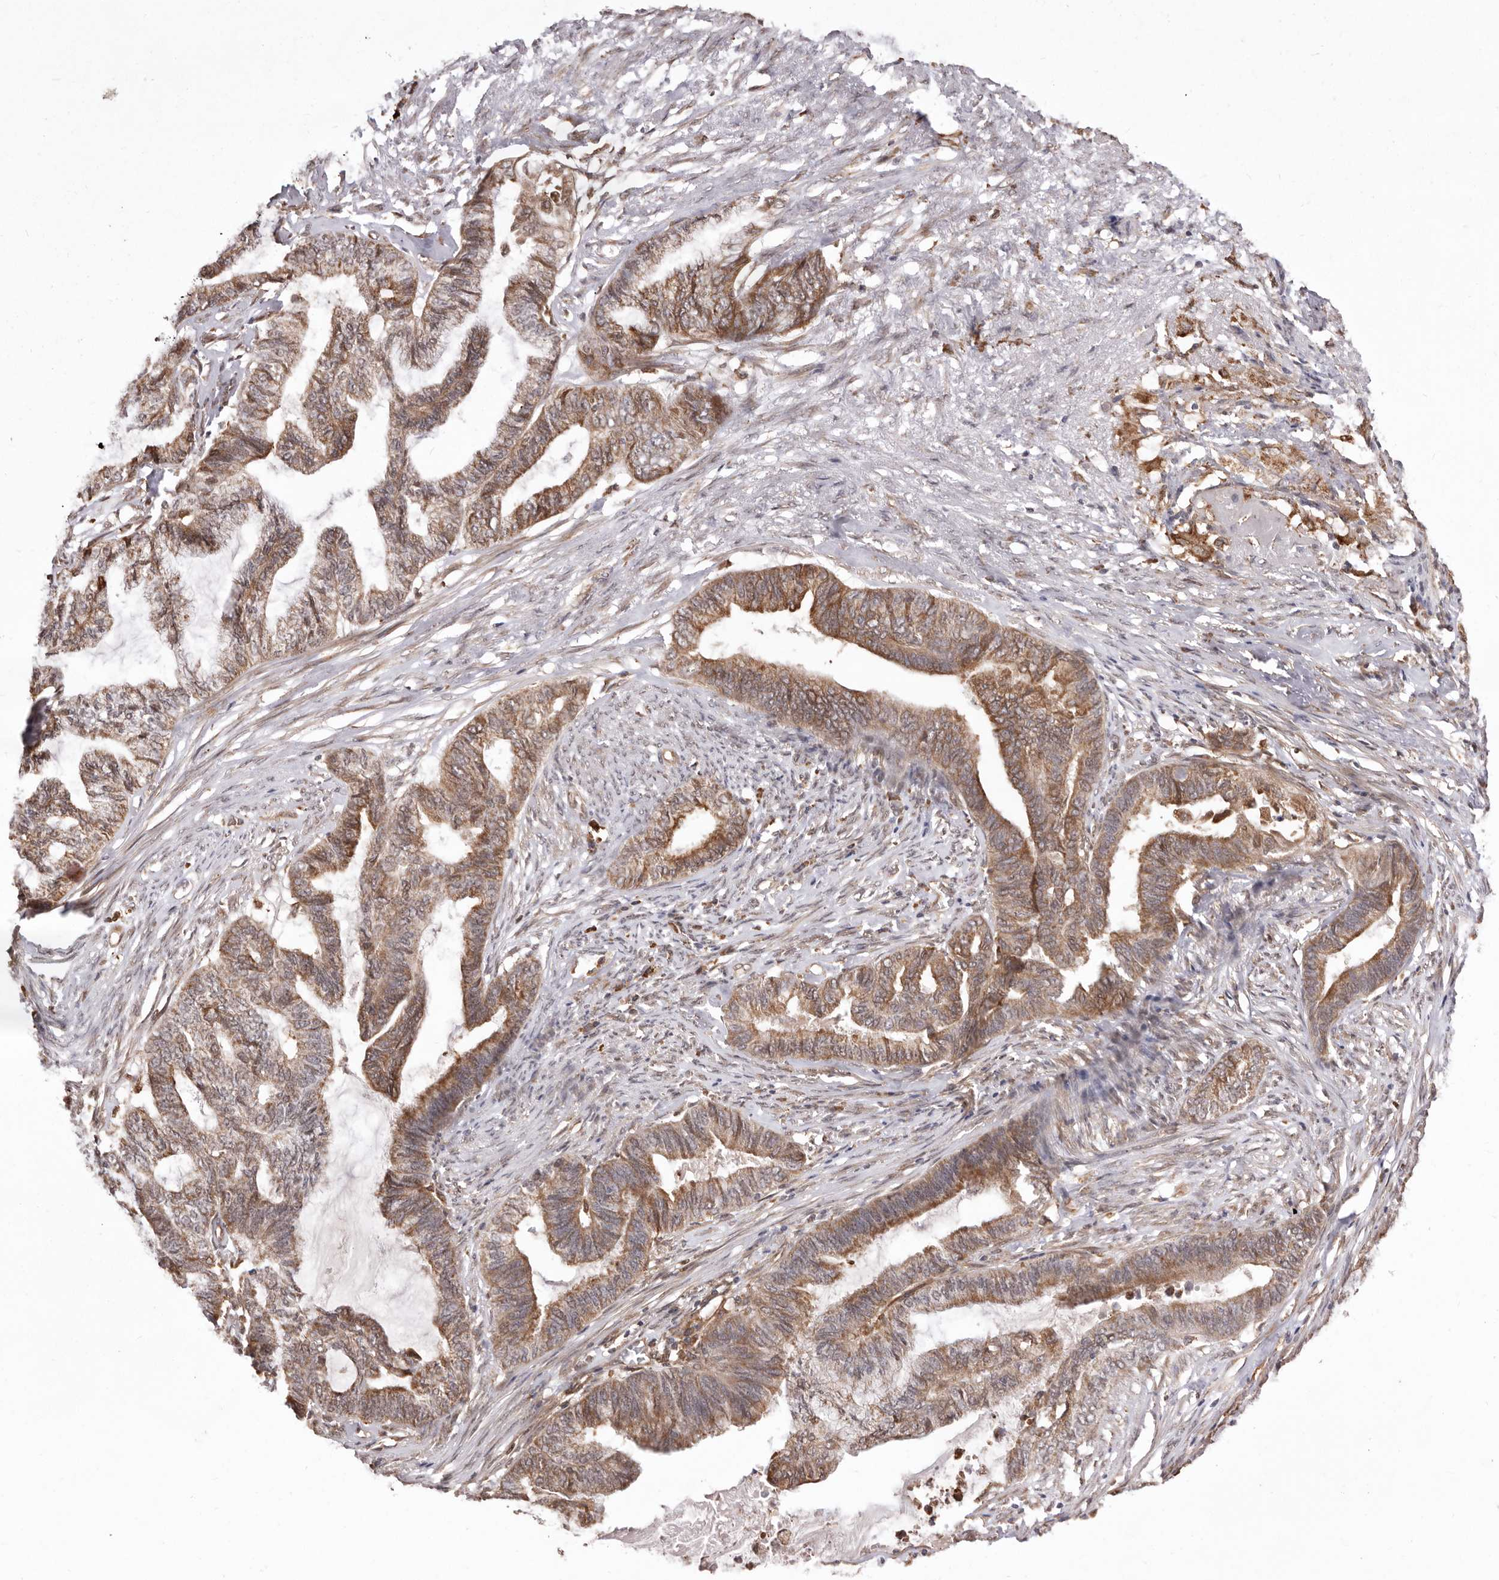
{"staining": {"intensity": "moderate", "quantity": ">75%", "location": "cytoplasmic/membranous"}, "tissue": "endometrial cancer", "cell_type": "Tumor cells", "image_type": "cancer", "snomed": [{"axis": "morphology", "description": "Adenocarcinoma, NOS"}, {"axis": "topography", "description": "Endometrium"}], "caption": "This photomicrograph displays immunohistochemistry staining of adenocarcinoma (endometrial), with medium moderate cytoplasmic/membranous positivity in approximately >75% of tumor cells.", "gene": "RRM2B", "patient": {"sex": "female", "age": 86}}